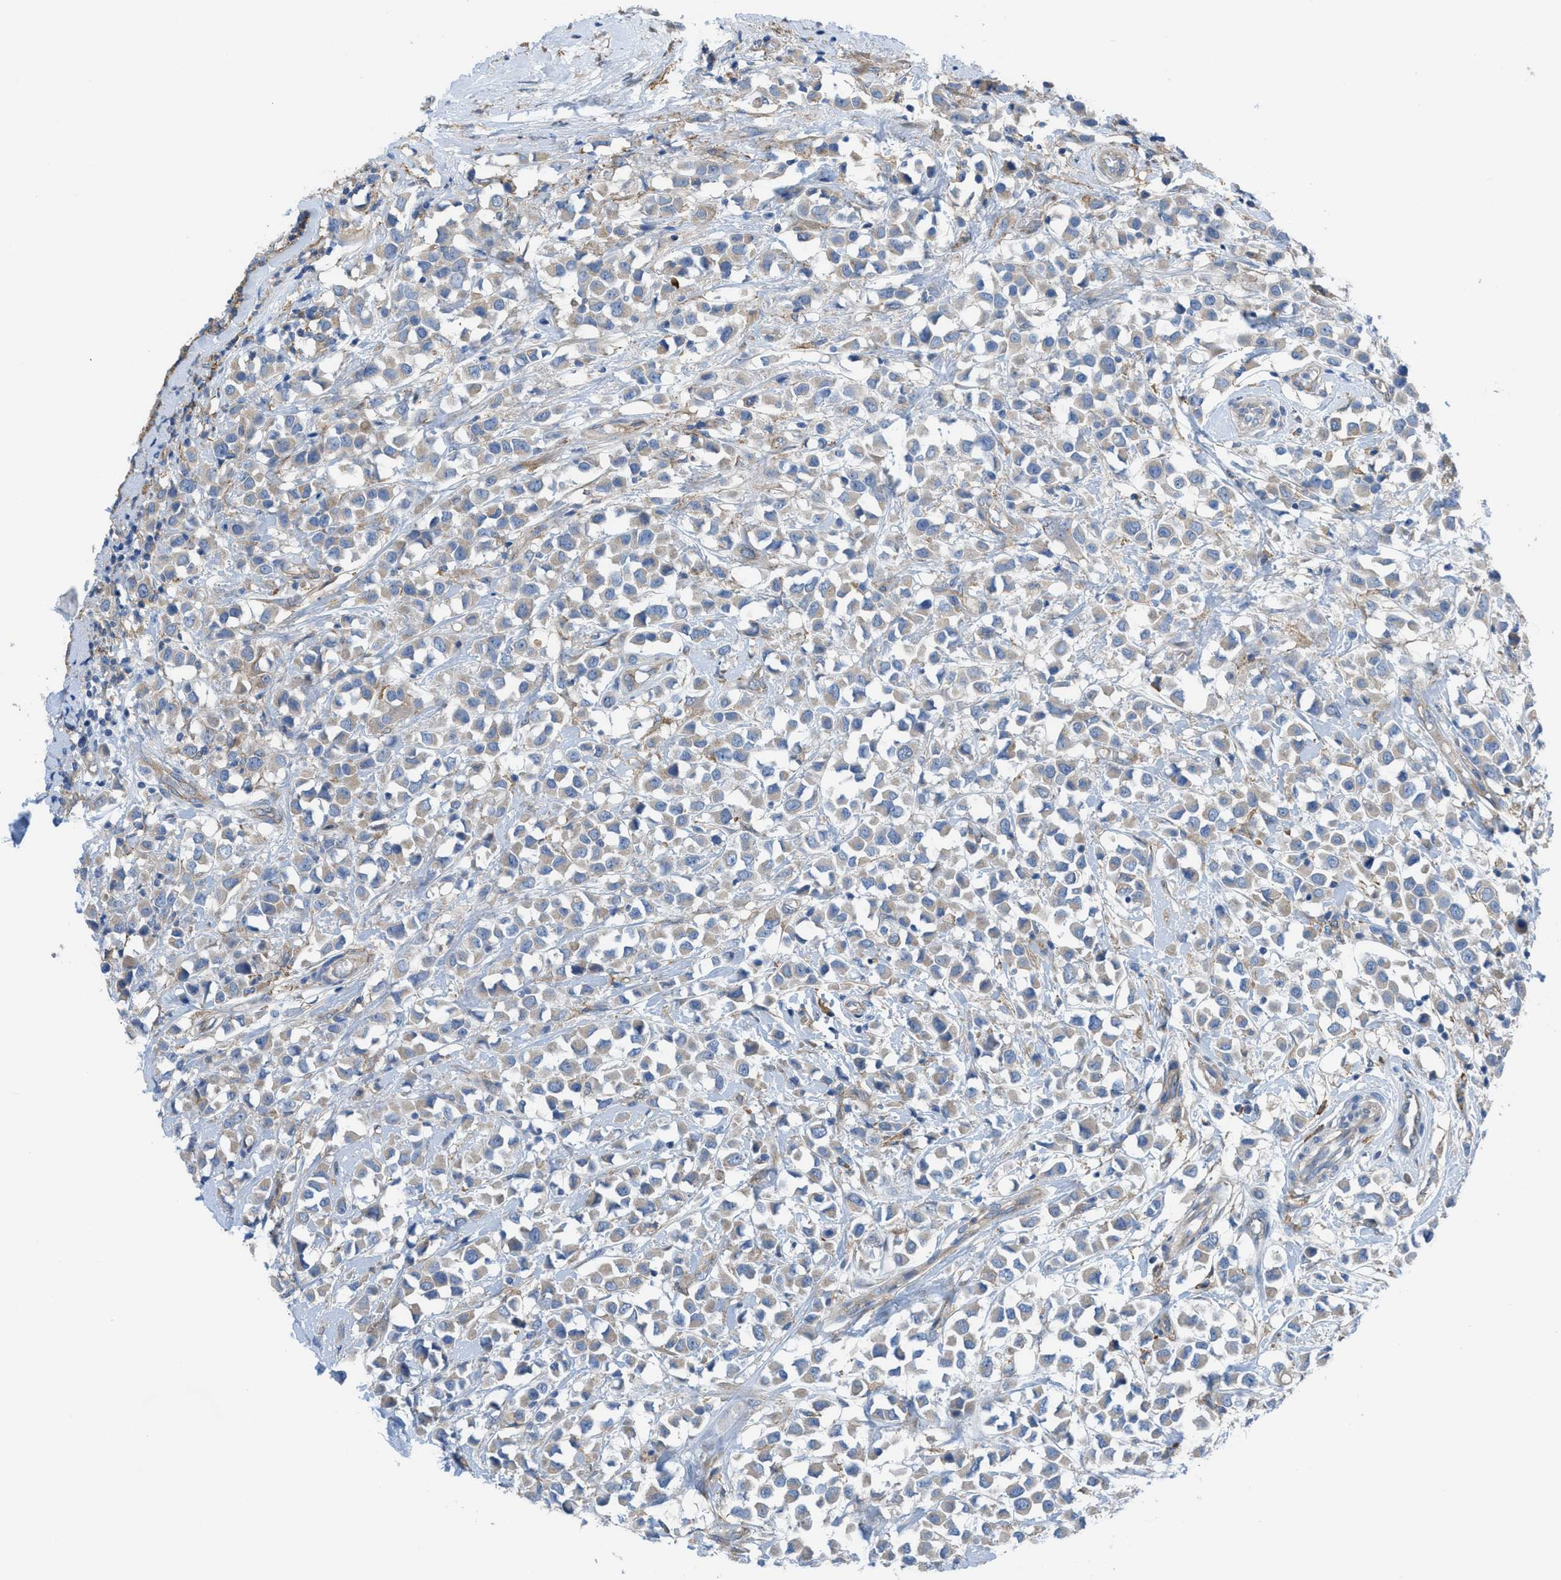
{"staining": {"intensity": "weak", "quantity": ">75%", "location": "cytoplasmic/membranous"}, "tissue": "breast cancer", "cell_type": "Tumor cells", "image_type": "cancer", "snomed": [{"axis": "morphology", "description": "Duct carcinoma"}, {"axis": "topography", "description": "Breast"}], "caption": "High-magnification brightfield microscopy of infiltrating ductal carcinoma (breast) stained with DAB (brown) and counterstained with hematoxylin (blue). tumor cells exhibit weak cytoplasmic/membranous expression is appreciated in about>75% of cells.", "gene": "EGFR", "patient": {"sex": "female", "age": 61}}